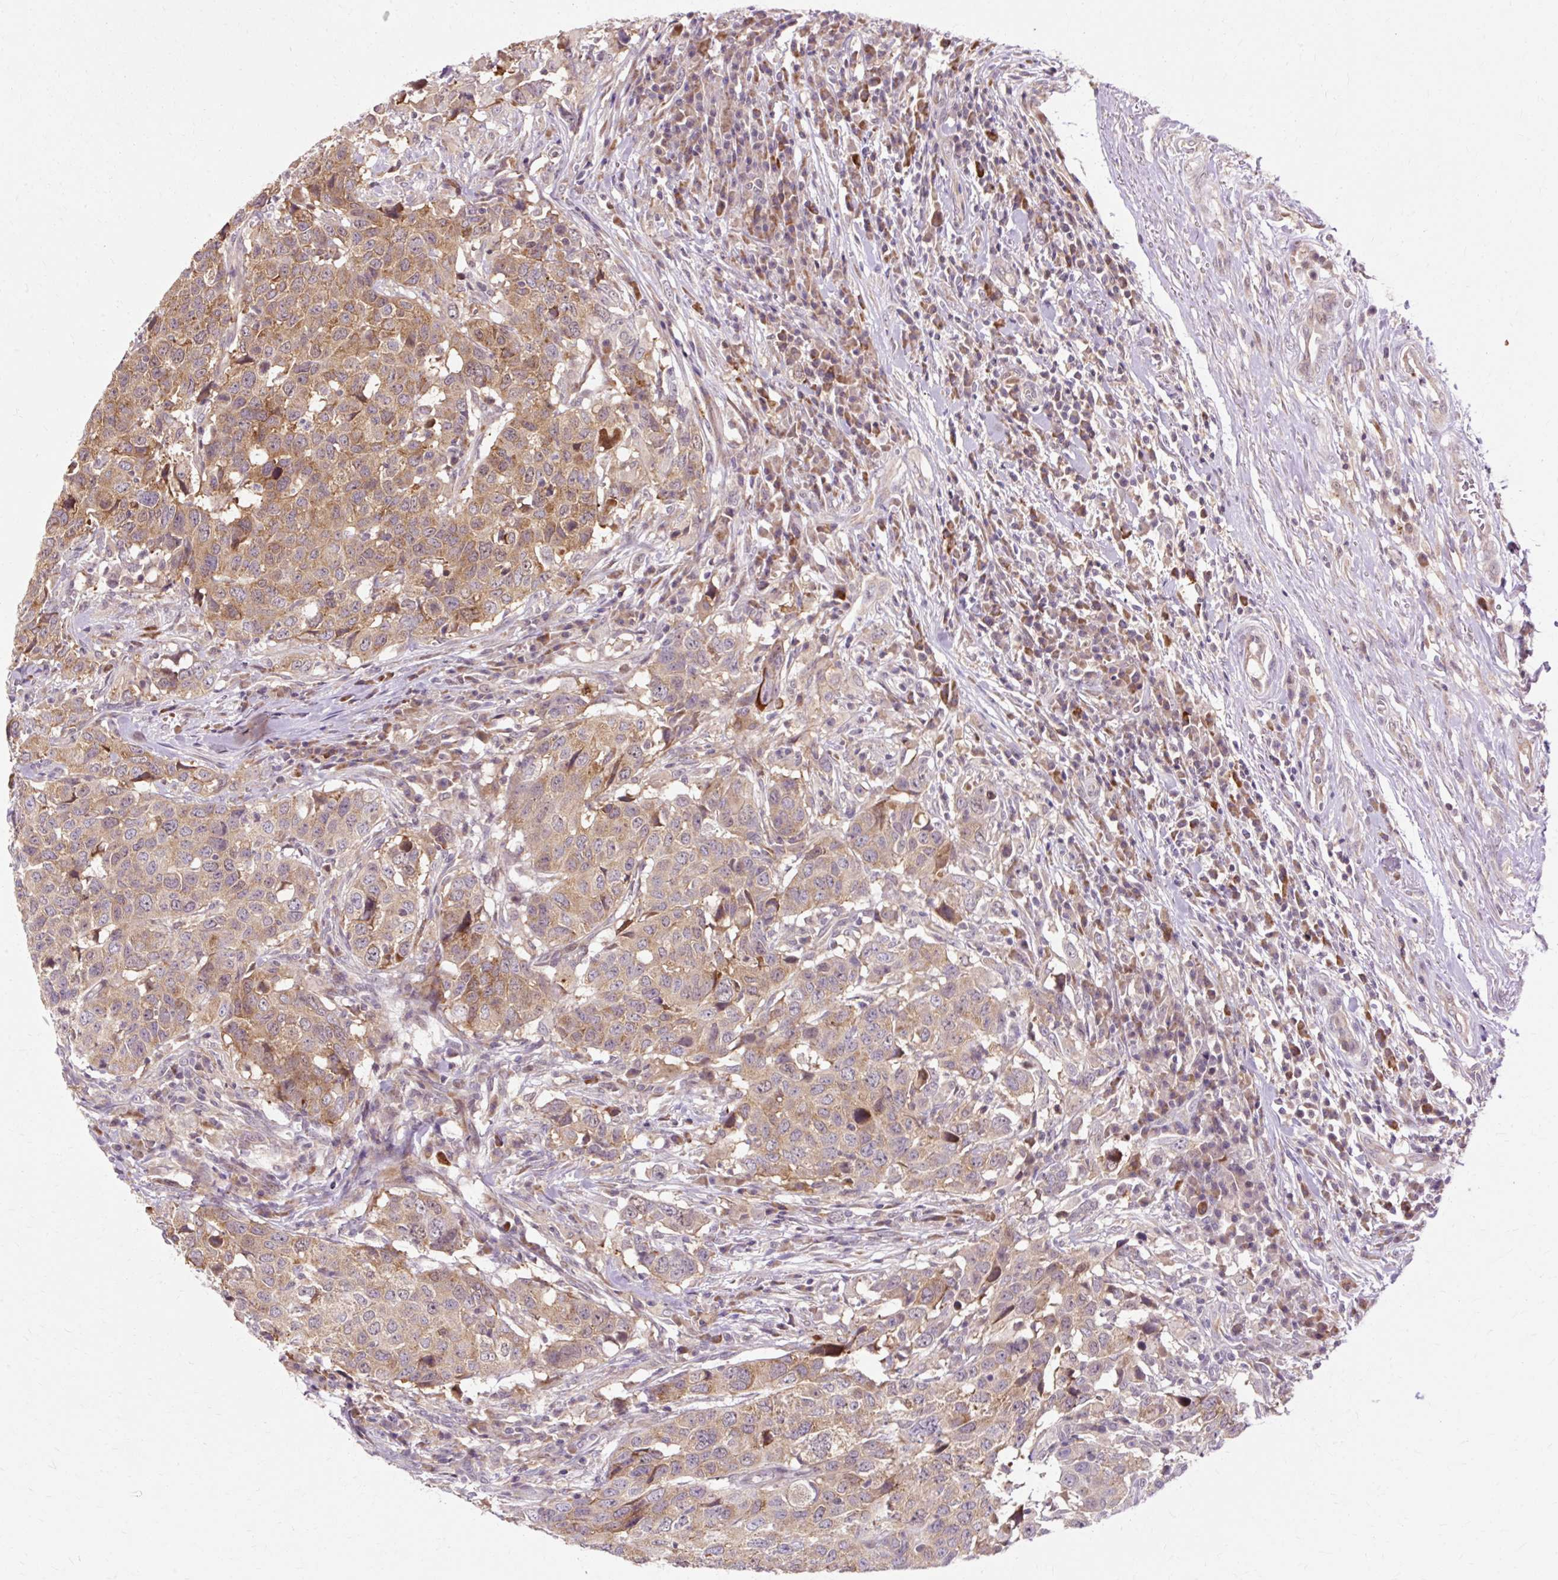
{"staining": {"intensity": "moderate", "quantity": ">75%", "location": "cytoplasmic/membranous"}, "tissue": "head and neck cancer", "cell_type": "Tumor cells", "image_type": "cancer", "snomed": [{"axis": "morphology", "description": "Normal tissue, NOS"}, {"axis": "morphology", "description": "Squamous cell carcinoma, NOS"}, {"axis": "topography", "description": "Skeletal muscle"}, {"axis": "topography", "description": "Vascular tissue"}, {"axis": "topography", "description": "Peripheral nerve tissue"}, {"axis": "topography", "description": "Head-Neck"}], "caption": "IHC of squamous cell carcinoma (head and neck) demonstrates medium levels of moderate cytoplasmic/membranous staining in approximately >75% of tumor cells.", "gene": "GEMIN2", "patient": {"sex": "male", "age": 66}}